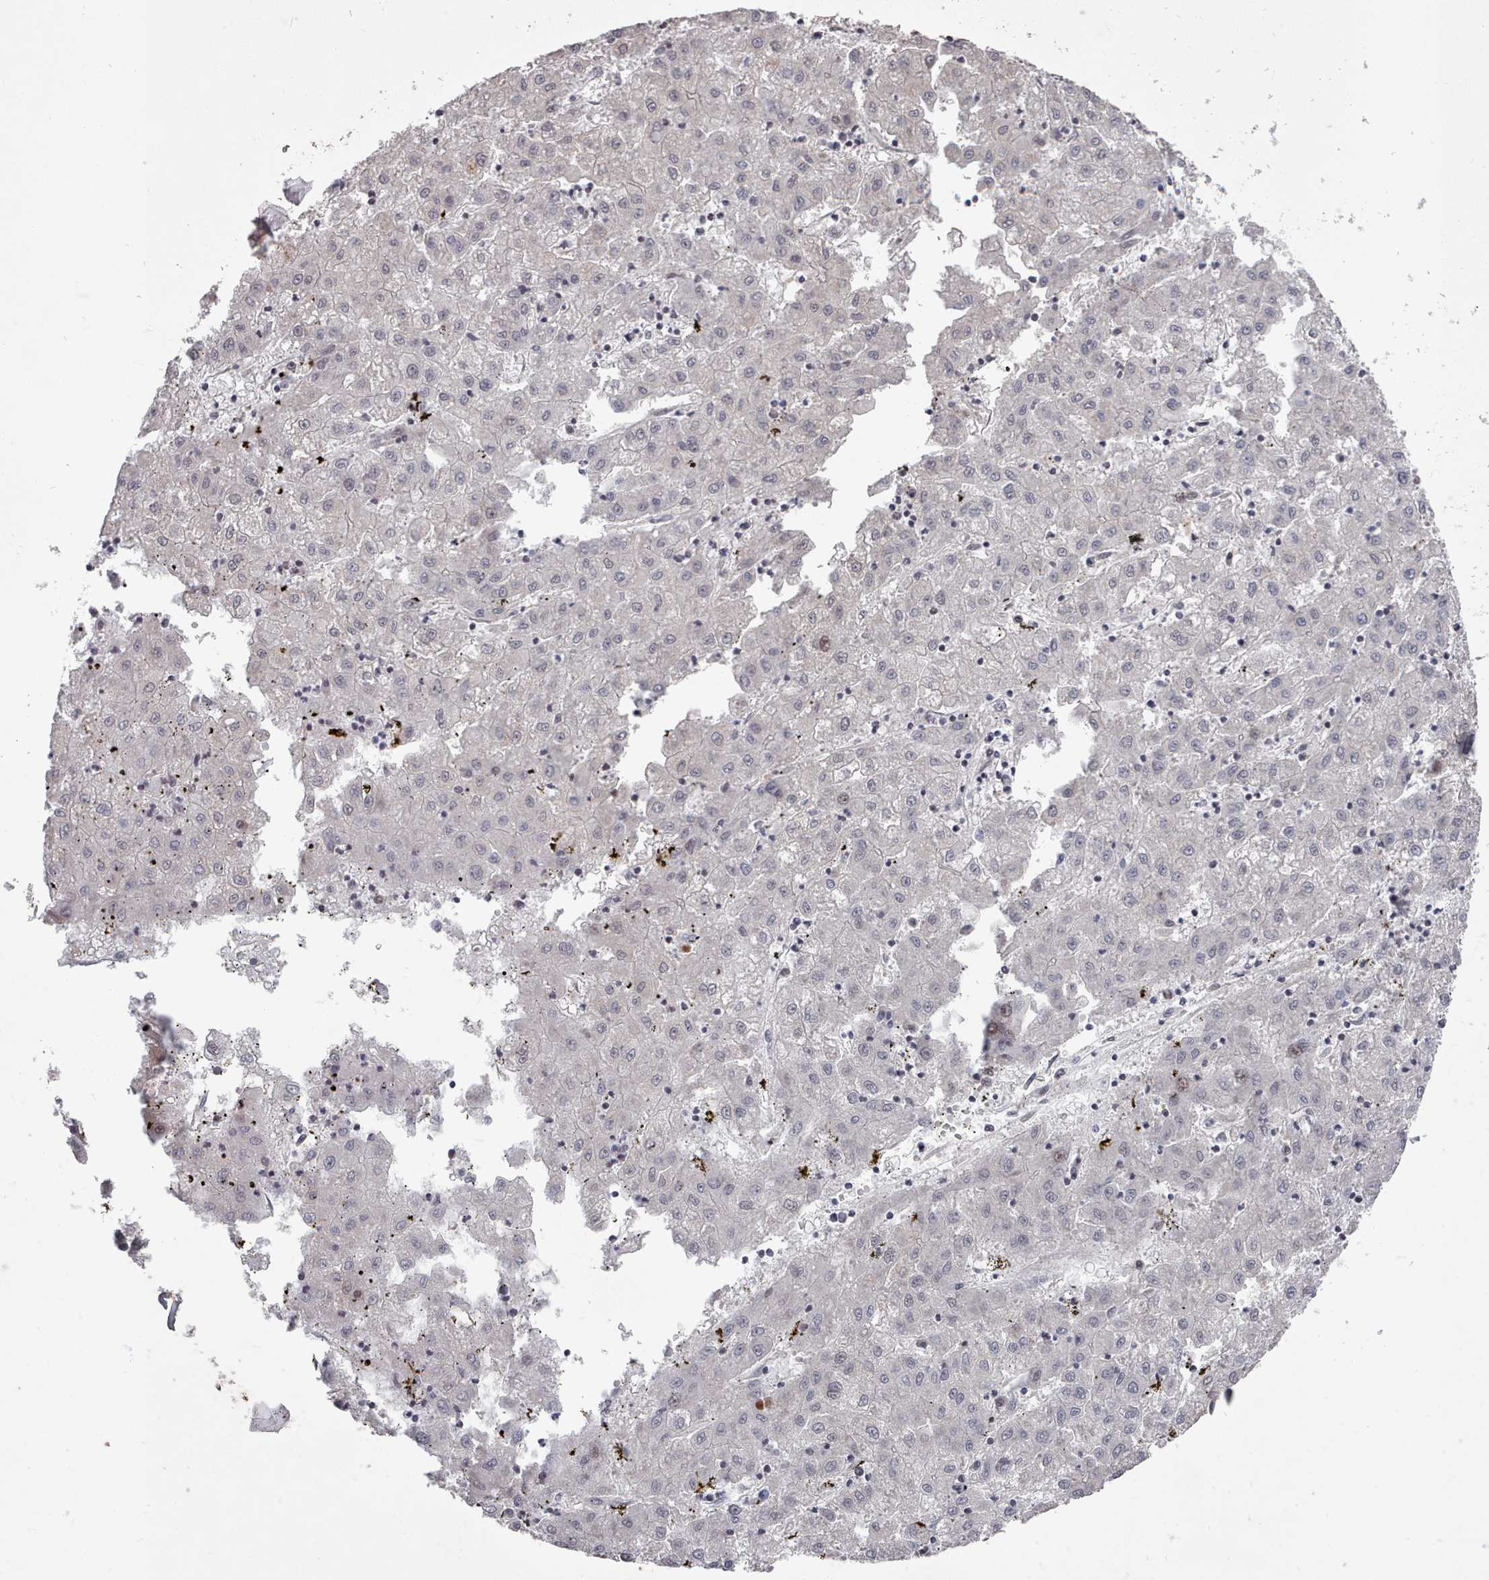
{"staining": {"intensity": "negative", "quantity": "none", "location": "none"}, "tissue": "liver cancer", "cell_type": "Tumor cells", "image_type": "cancer", "snomed": [{"axis": "morphology", "description": "Carcinoma, Hepatocellular, NOS"}, {"axis": "topography", "description": "Liver"}], "caption": "IHC micrograph of neoplastic tissue: liver hepatocellular carcinoma stained with DAB displays no significant protein positivity in tumor cells.", "gene": "CPSF4", "patient": {"sex": "male", "age": 72}}